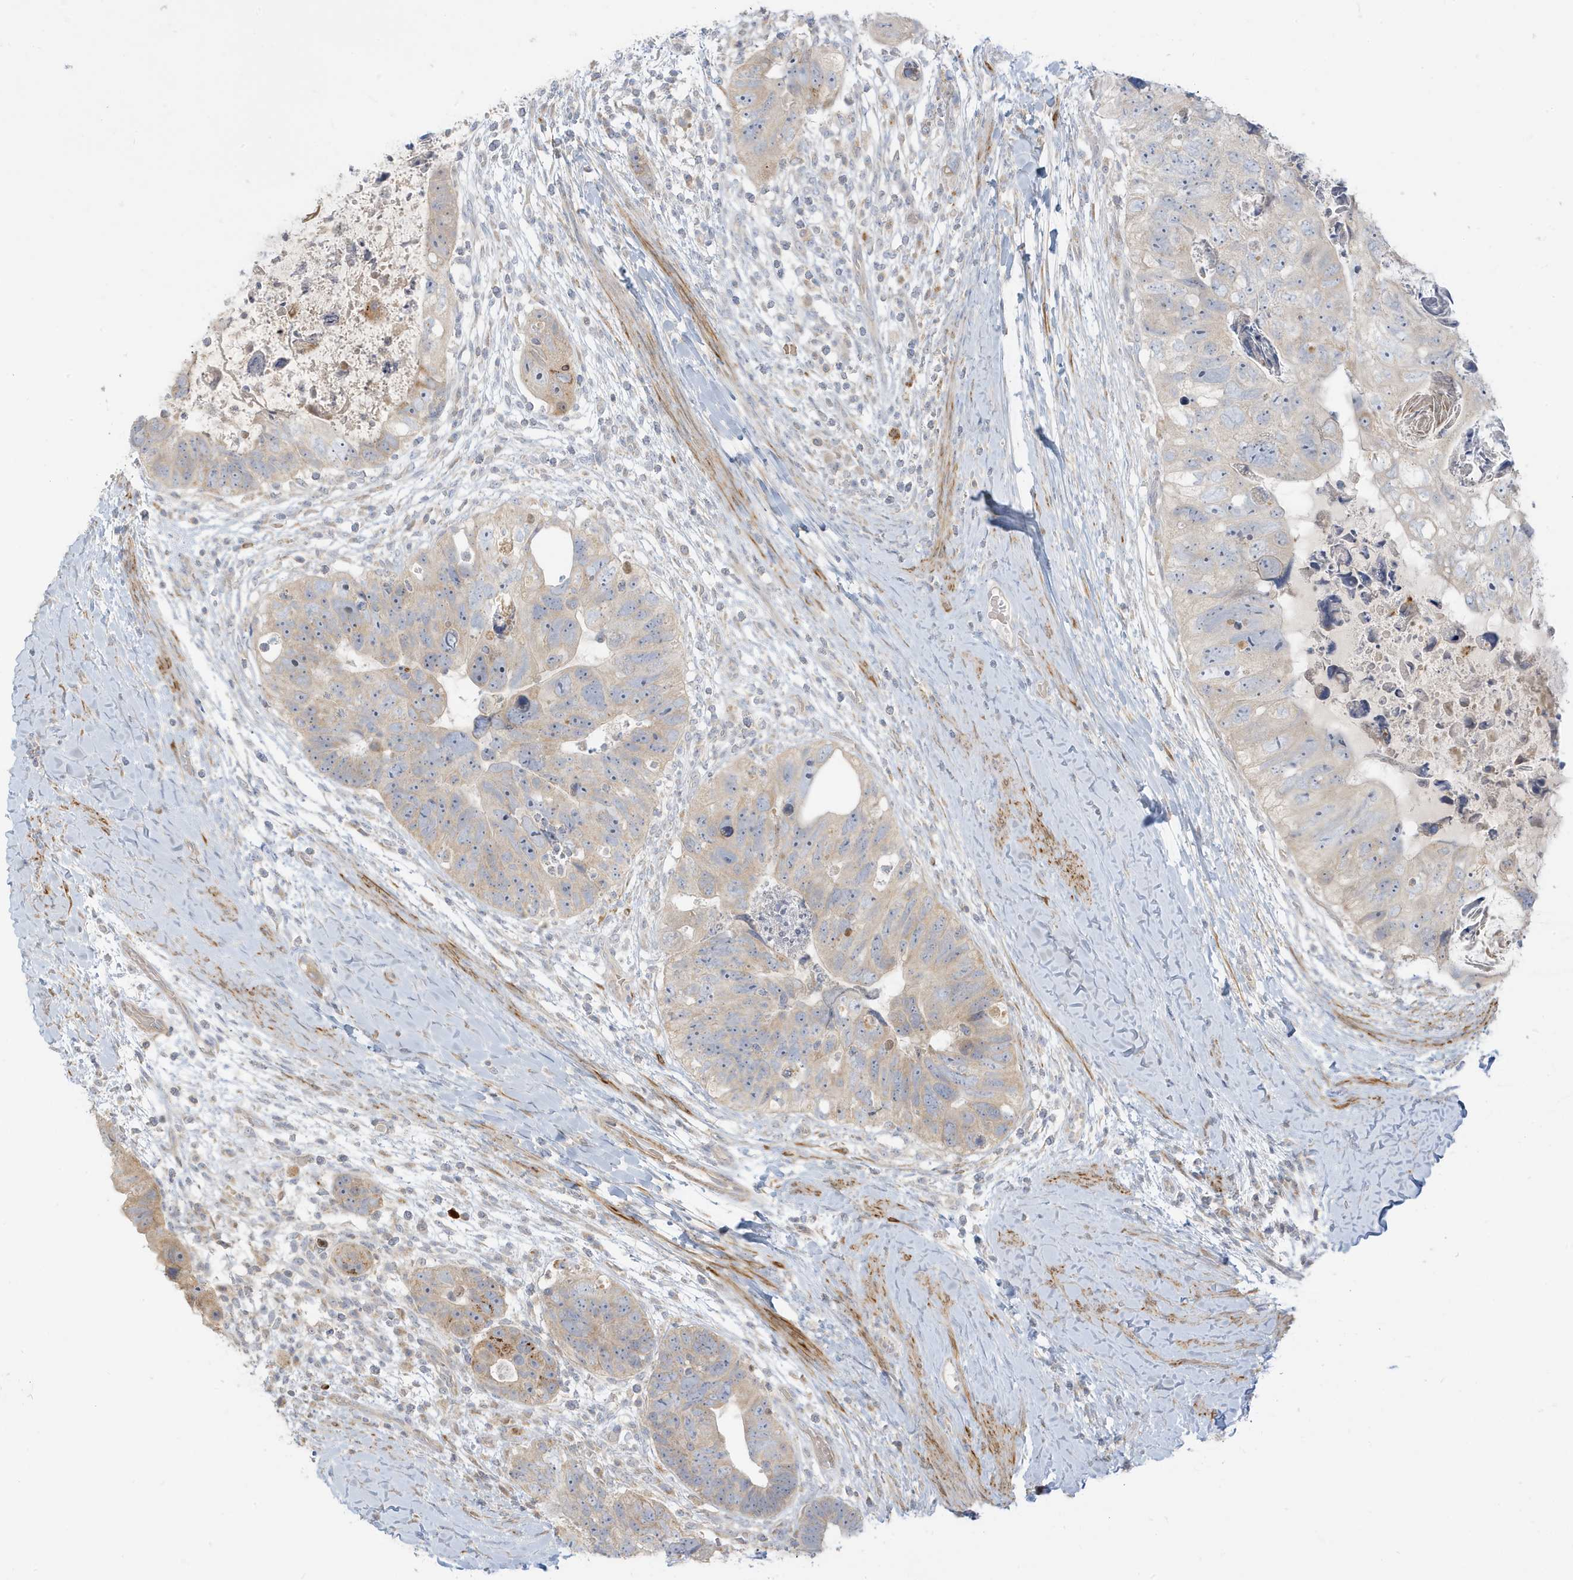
{"staining": {"intensity": "weak", "quantity": "<25%", "location": "cytoplasmic/membranous"}, "tissue": "colorectal cancer", "cell_type": "Tumor cells", "image_type": "cancer", "snomed": [{"axis": "morphology", "description": "Adenocarcinoma, NOS"}, {"axis": "topography", "description": "Rectum"}], "caption": "Immunohistochemical staining of colorectal cancer (adenocarcinoma) displays no significant expression in tumor cells.", "gene": "MCOLN1", "patient": {"sex": "male", "age": 59}}